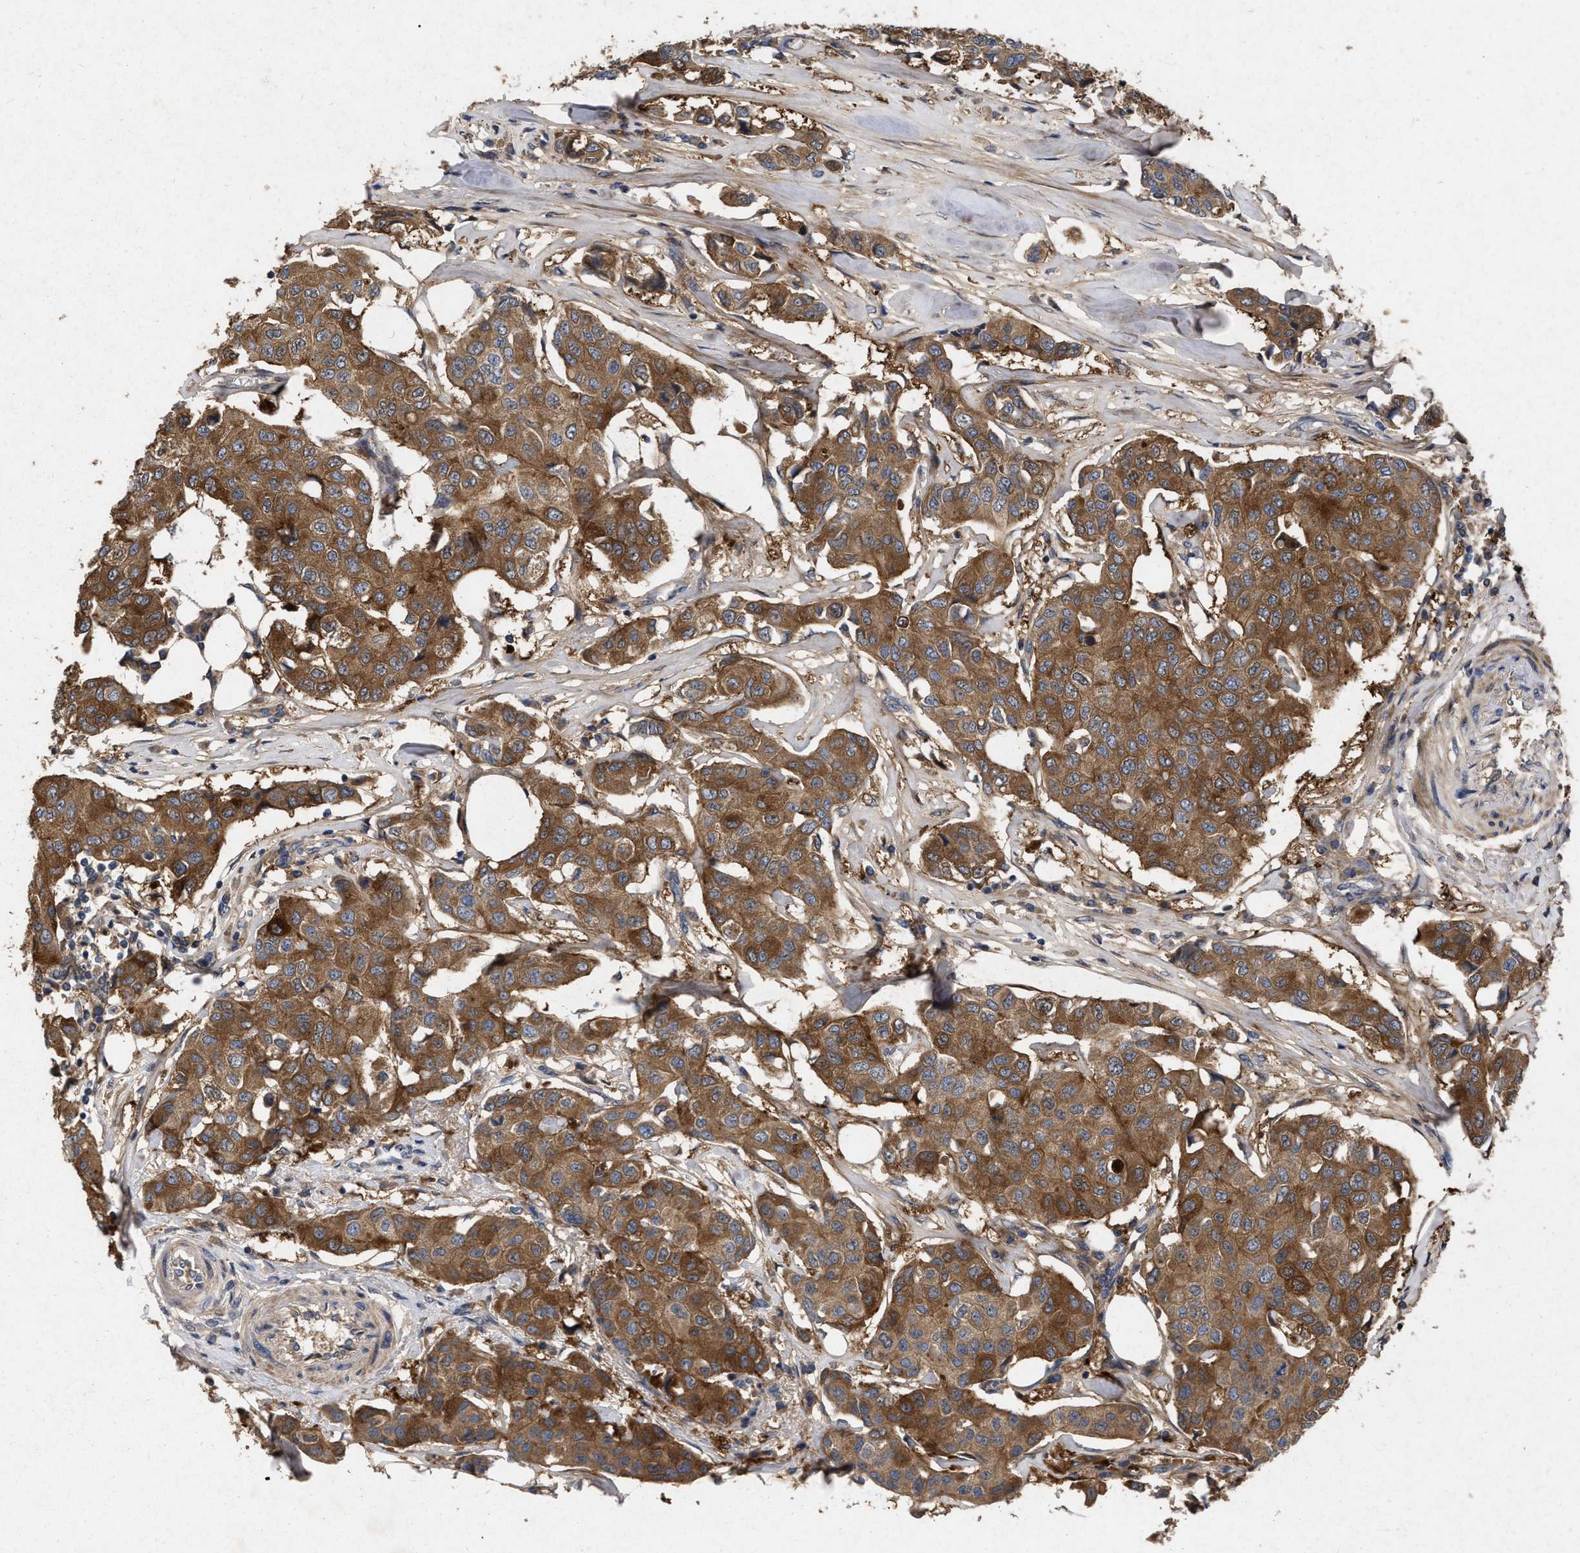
{"staining": {"intensity": "moderate", "quantity": ">75%", "location": "cytoplasmic/membranous"}, "tissue": "breast cancer", "cell_type": "Tumor cells", "image_type": "cancer", "snomed": [{"axis": "morphology", "description": "Duct carcinoma"}, {"axis": "topography", "description": "Breast"}], "caption": "Breast cancer (intraductal carcinoma) stained for a protein (brown) shows moderate cytoplasmic/membranous positive expression in about >75% of tumor cells.", "gene": "CDKN2C", "patient": {"sex": "female", "age": 80}}